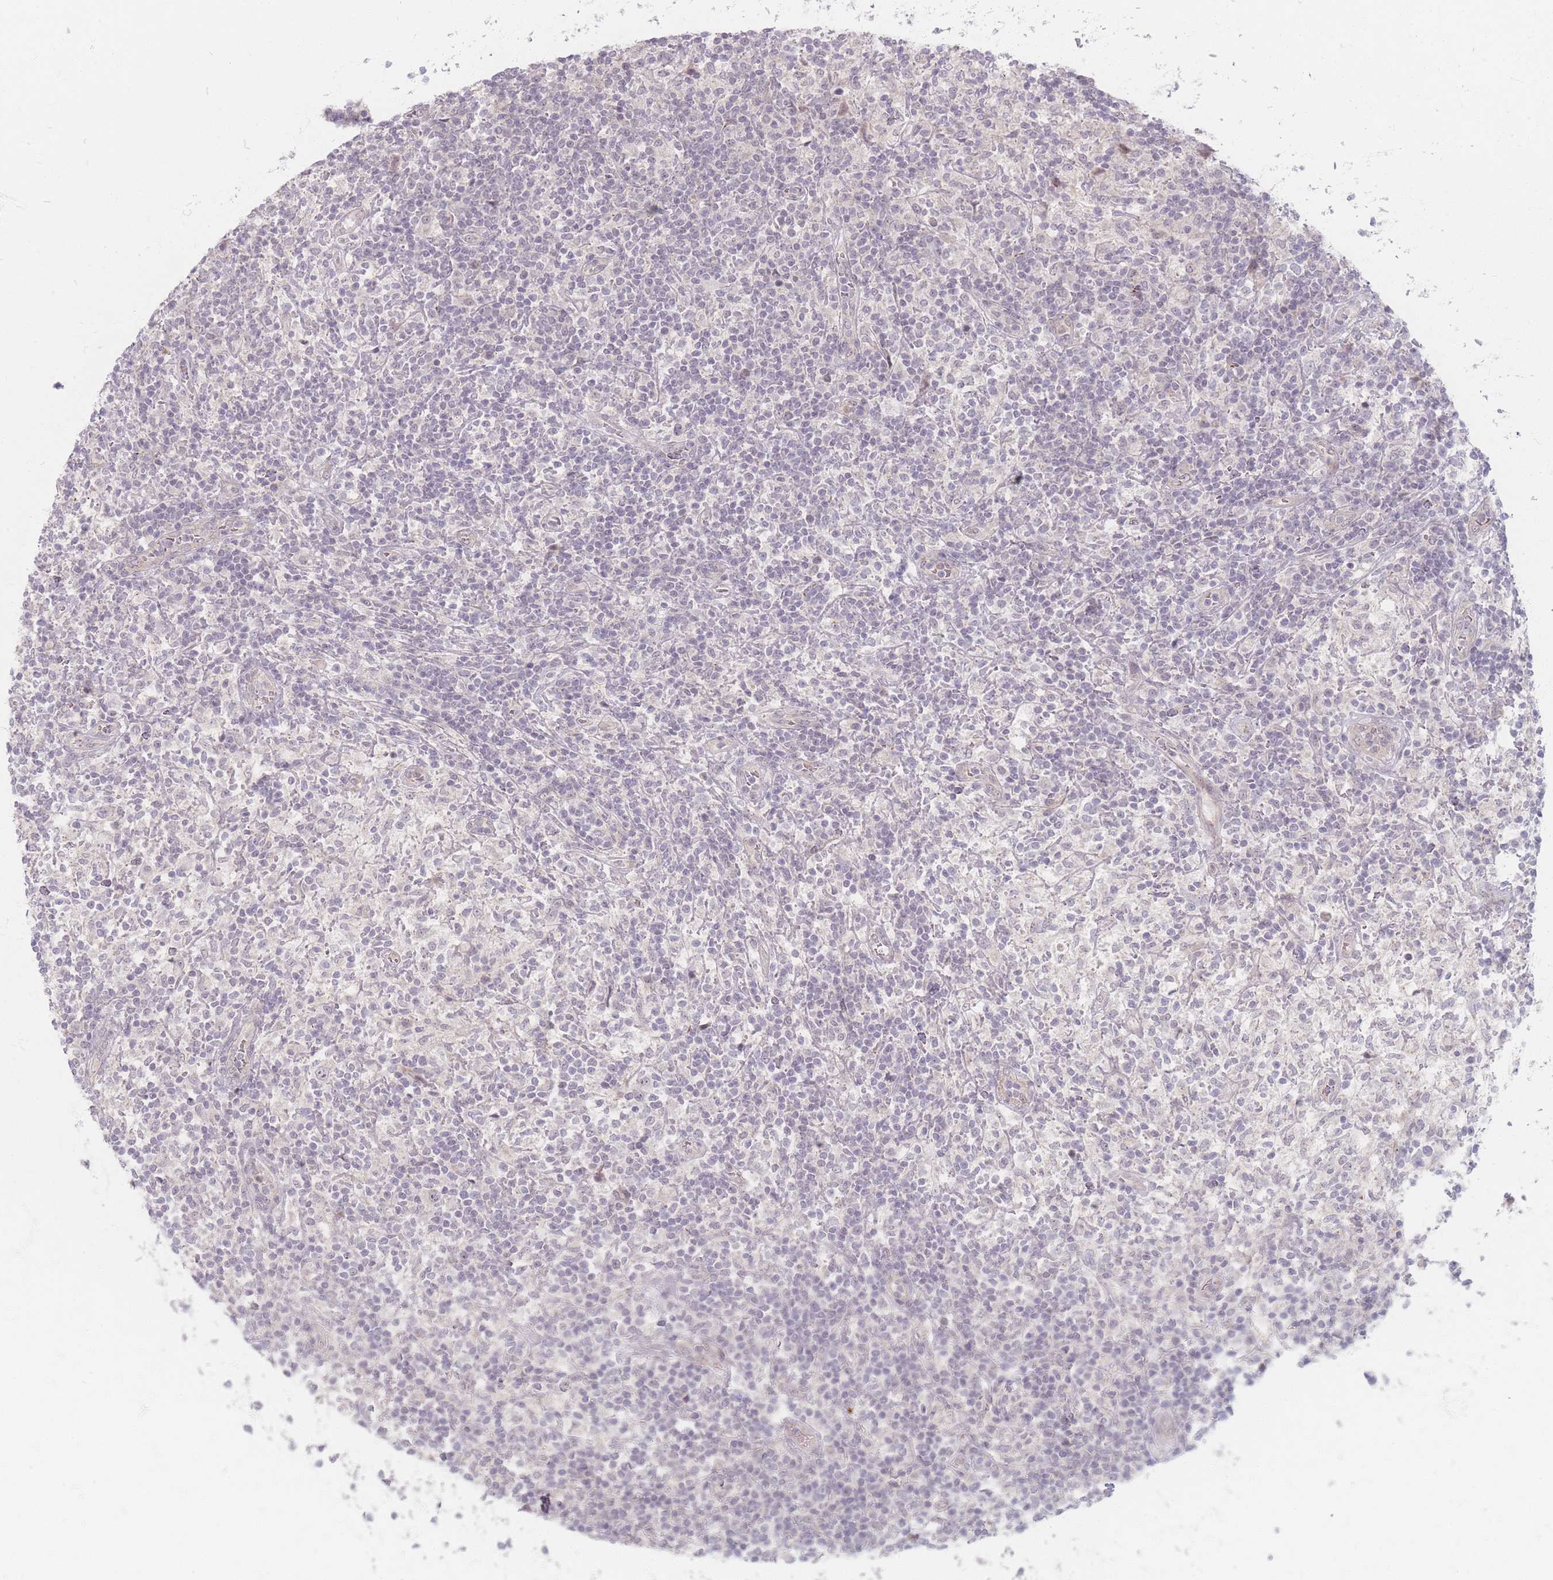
{"staining": {"intensity": "negative", "quantity": "none", "location": "none"}, "tissue": "lymphoma", "cell_type": "Tumor cells", "image_type": "cancer", "snomed": [{"axis": "morphology", "description": "Hodgkin's disease, NOS"}, {"axis": "topography", "description": "Lymph node"}], "caption": "Lymphoma stained for a protein using immunohistochemistry (IHC) reveals no positivity tumor cells.", "gene": "GABRA6", "patient": {"sex": "male", "age": 70}}